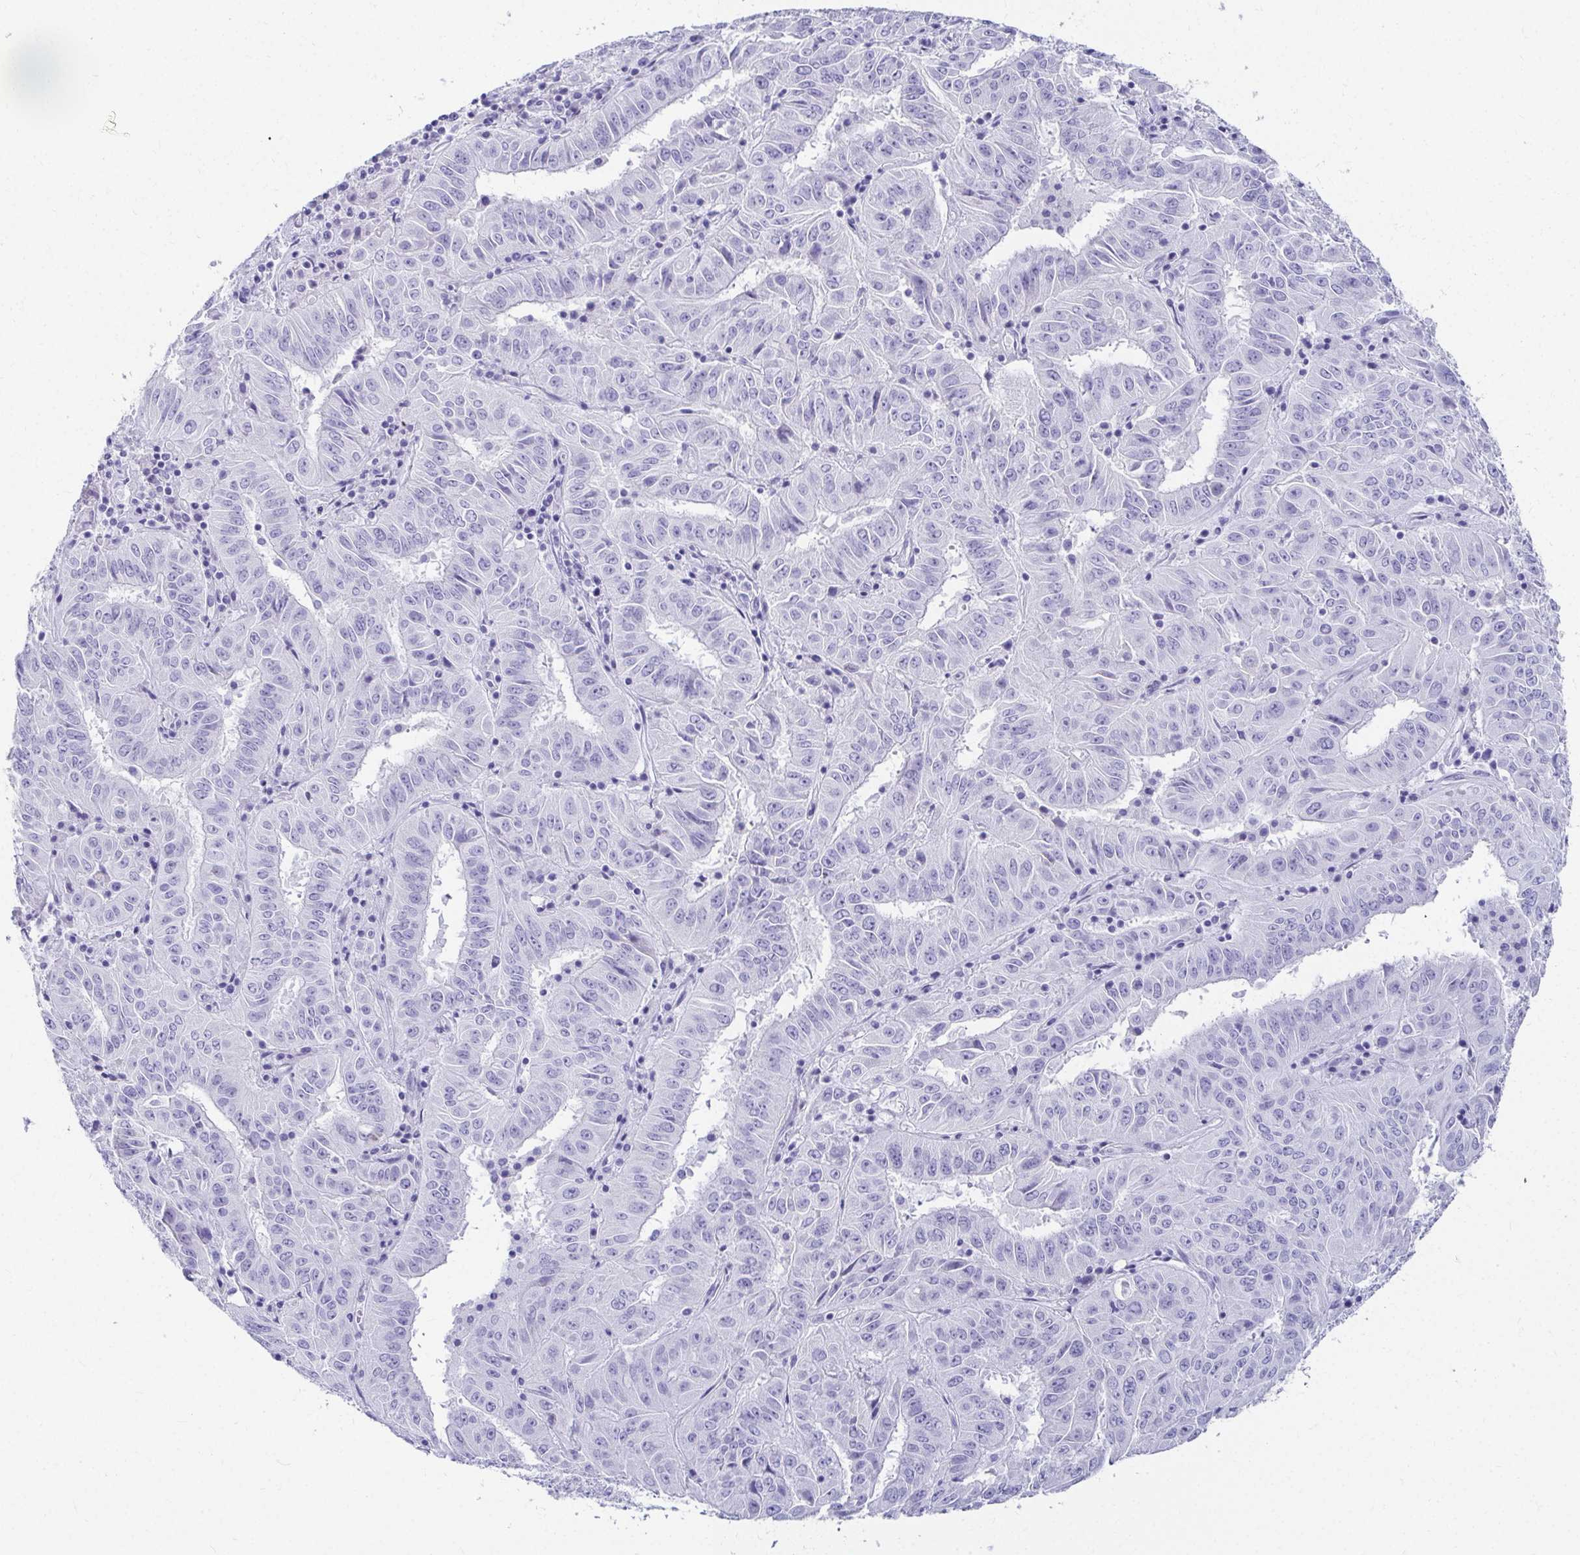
{"staining": {"intensity": "negative", "quantity": "none", "location": "none"}, "tissue": "pancreatic cancer", "cell_type": "Tumor cells", "image_type": "cancer", "snomed": [{"axis": "morphology", "description": "Adenocarcinoma, NOS"}, {"axis": "topography", "description": "Pancreas"}], "caption": "The photomicrograph demonstrates no staining of tumor cells in pancreatic cancer.", "gene": "DPEP3", "patient": {"sex": "male", "age": 63}}